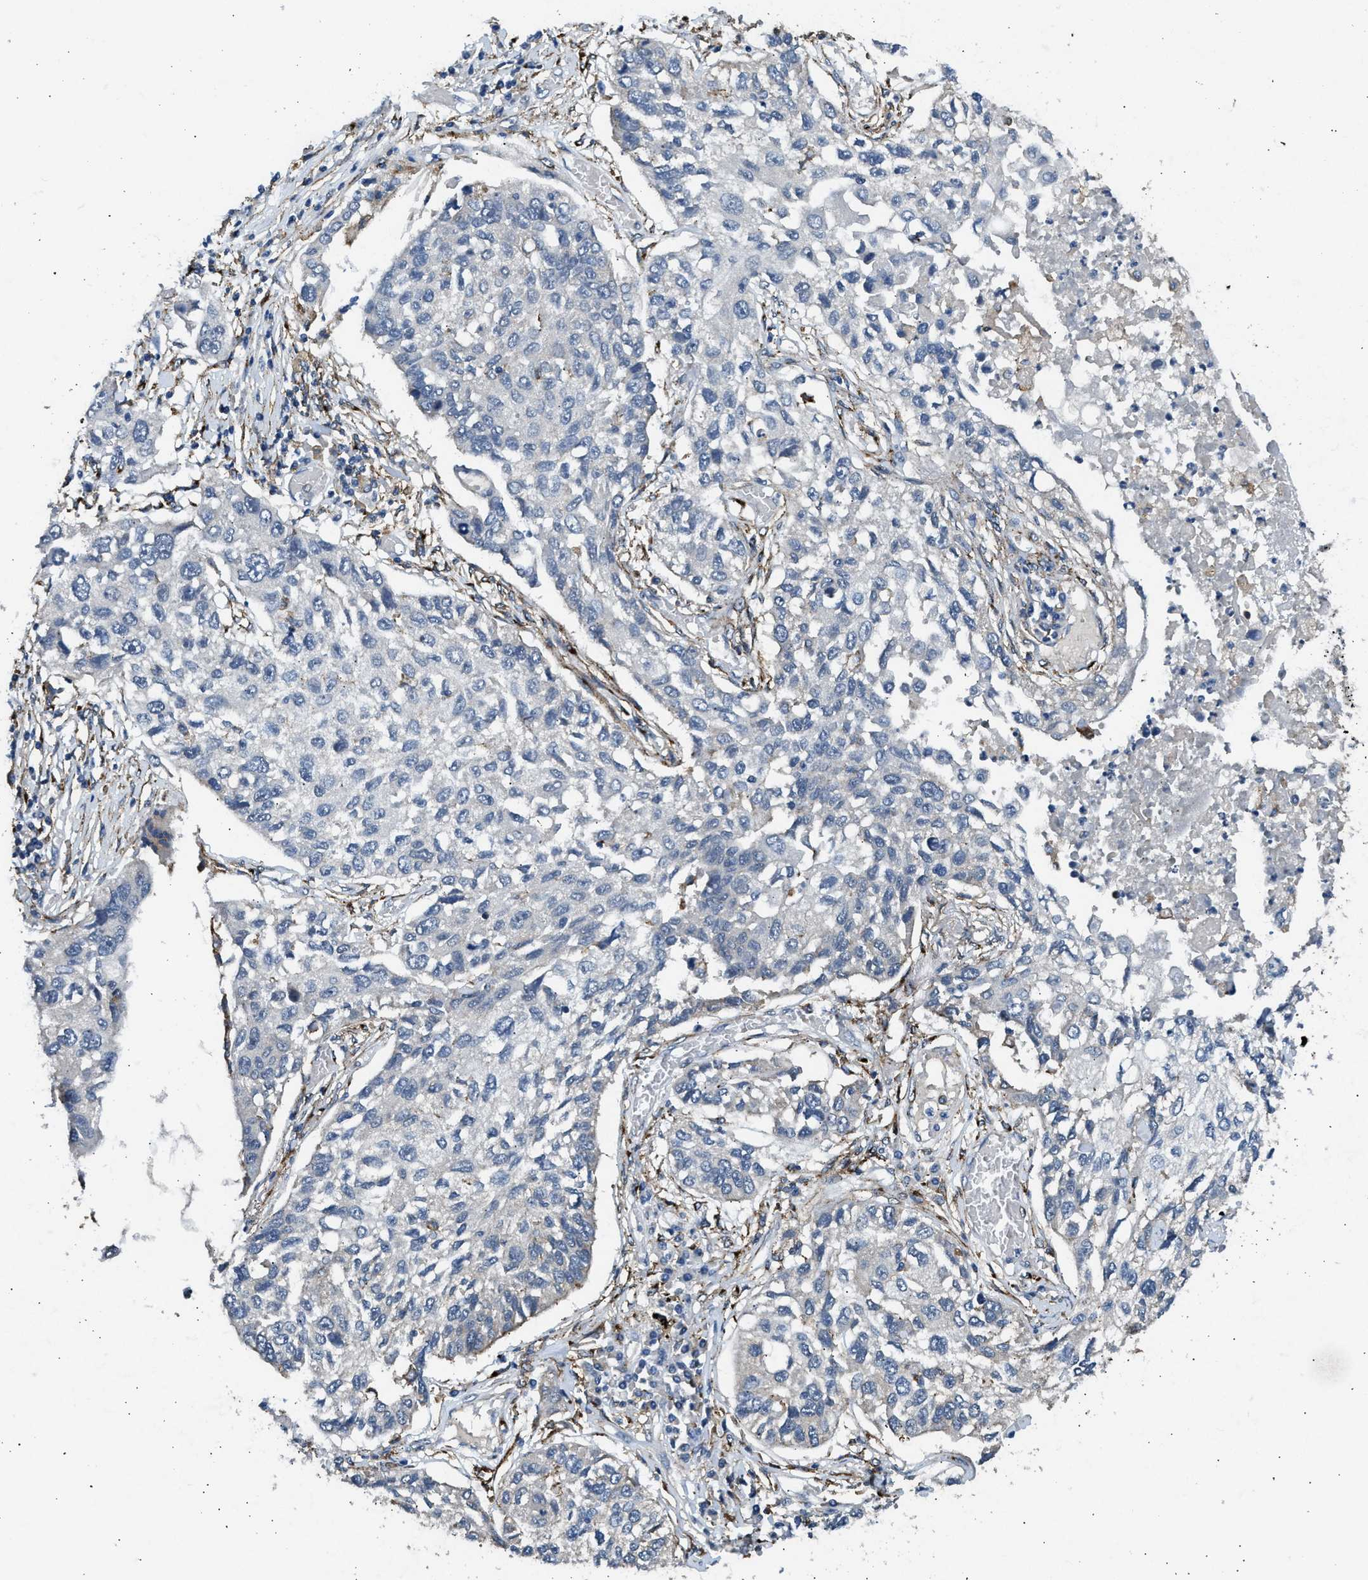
{"staining": {"intensity": "negative", "quantity": "none", "location": "none"}, "tissue": "lung cancer", "cell_type": "Tumor cells", "image_type": "cancer", "snomed": [{"axis": "morphology", "description": "Squamous cell carcinoma, NOS"}, {"axis": "topography", "description": "Lung"}], "caption": "IHC image of neoplastic tissue: human lung cancer (squamous cell carcinoma) stained with DAB reveals no significant protein positivity in tumor cells.", "gene": "LRP1", "patient": {"sex": "male", "age": 71}}